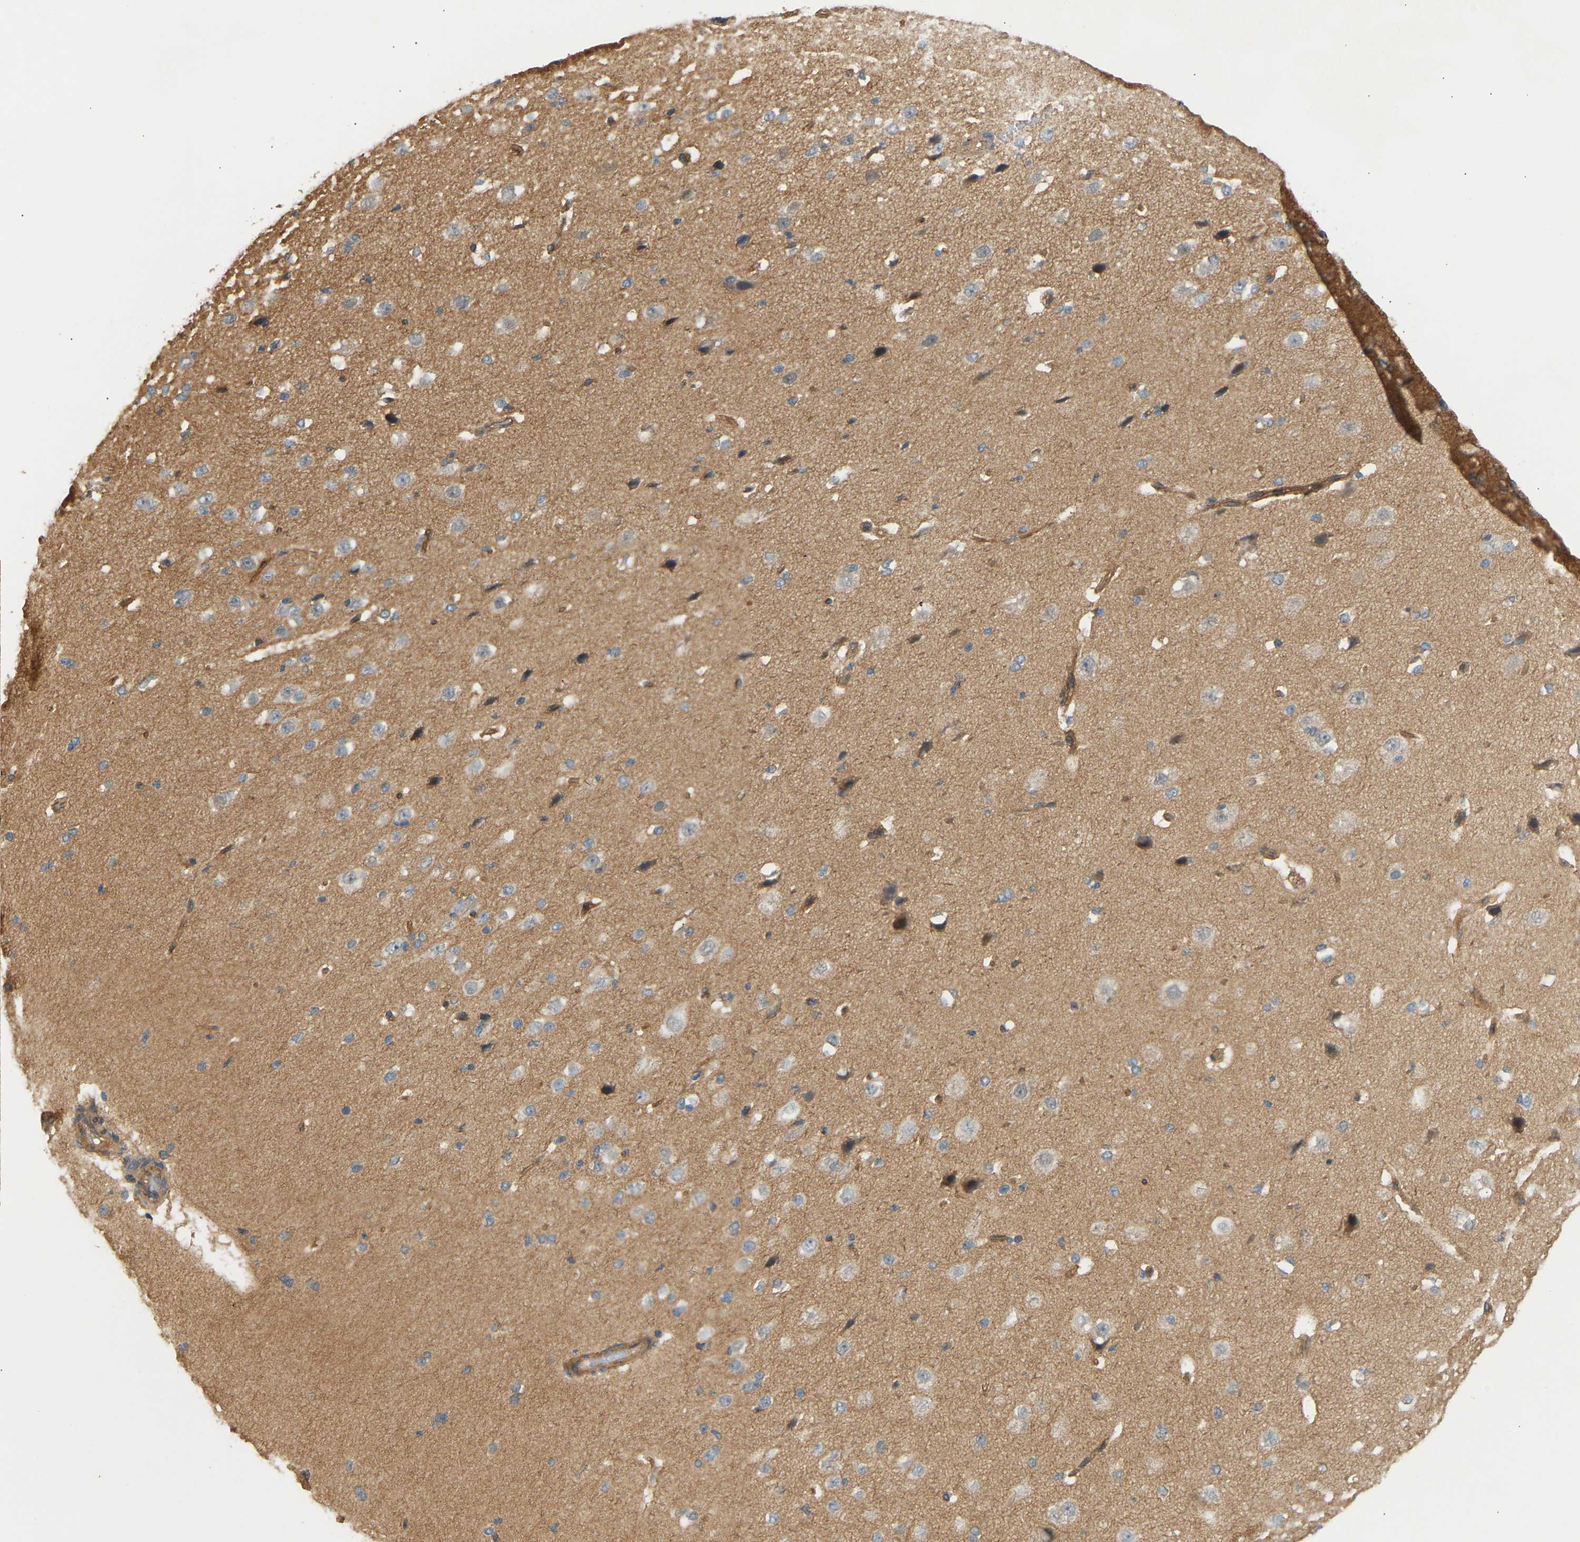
{"staining": {"intensity": "weak", "quantity": ">75%", "location": "cytoplasmic/membranous"}, "tissue": "cerebral cortex", "cell_type": "Endothelial cells", "image_type": "normal", "snomed": [{"axis": "morphology", "description": "Normal tissue, NOS"}, {"axis": "morphology", "description": "Developmental malformation"}, {"axis": "topography", "description": "Cerebral cortex"}], "caption": "A micrograph showing weak cytoplasmic/membranous positivity in approximately >75% of endothelial cells in benign cerebral cortex, as visualized by brown immunohistochemical staining.", "gene": "RGL1", "patient": {"sex": "female", "age": 30}}